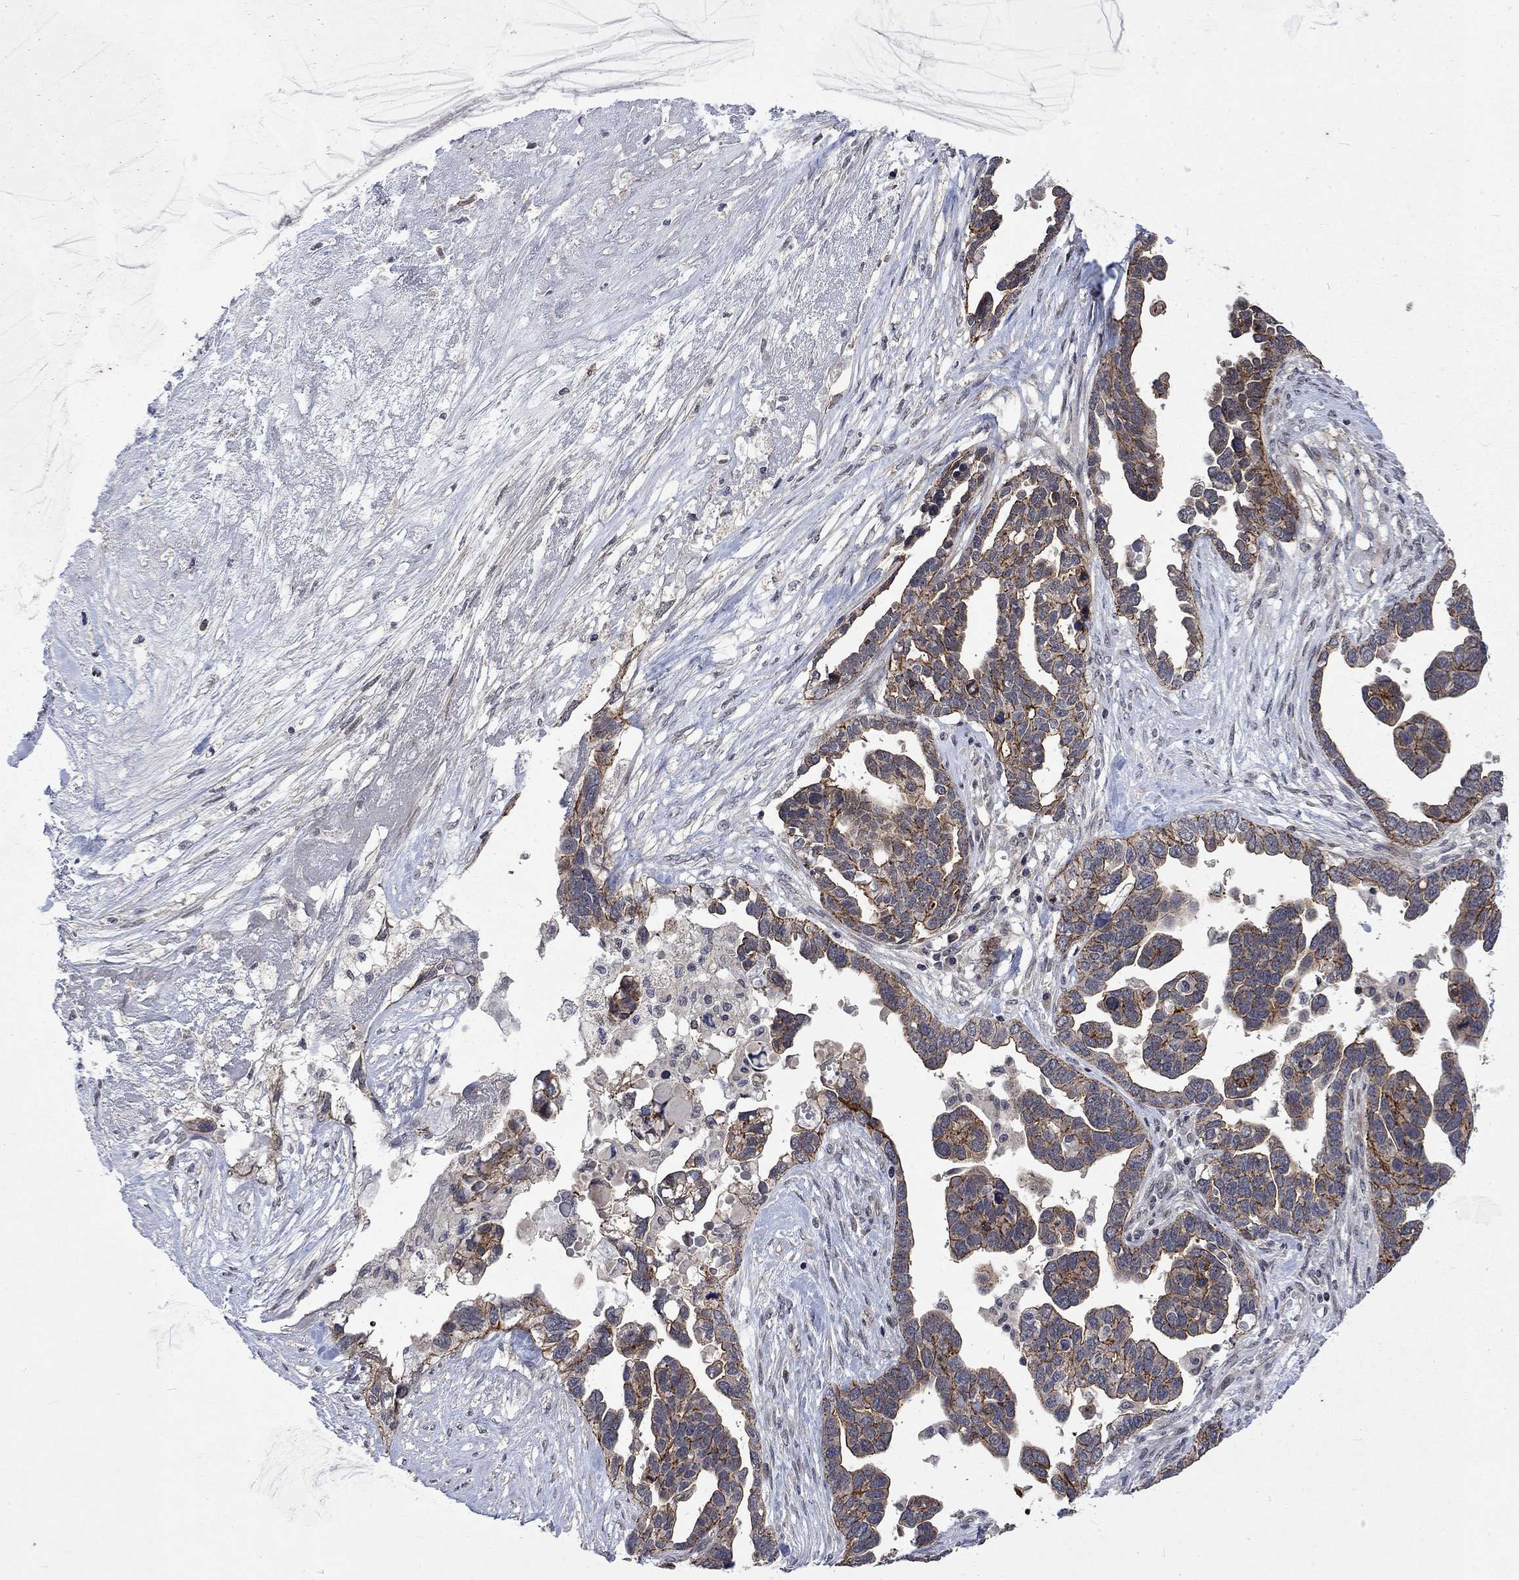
{"staining": {"intensity": "moderate", "quantity": "25%-75%", "location": "cytoplasmic/membranous"}, "tissue": "ovarian cancer", "cell_type": "Tumor cells", "image_type": "cancer", "snomed": [{"axis": "morphology", "description": "Cystadenocarcinoma, serous, NOS"}, {"axis": "topography", "description": "Ovary"}], "caption": "Human ovarian serous cystadenocarcinoma stained with a protein marker exhibits moderate staining in tumor cells.", "gene": "PPP1R9A", "patient": {"sex": "female", "age": 54}}